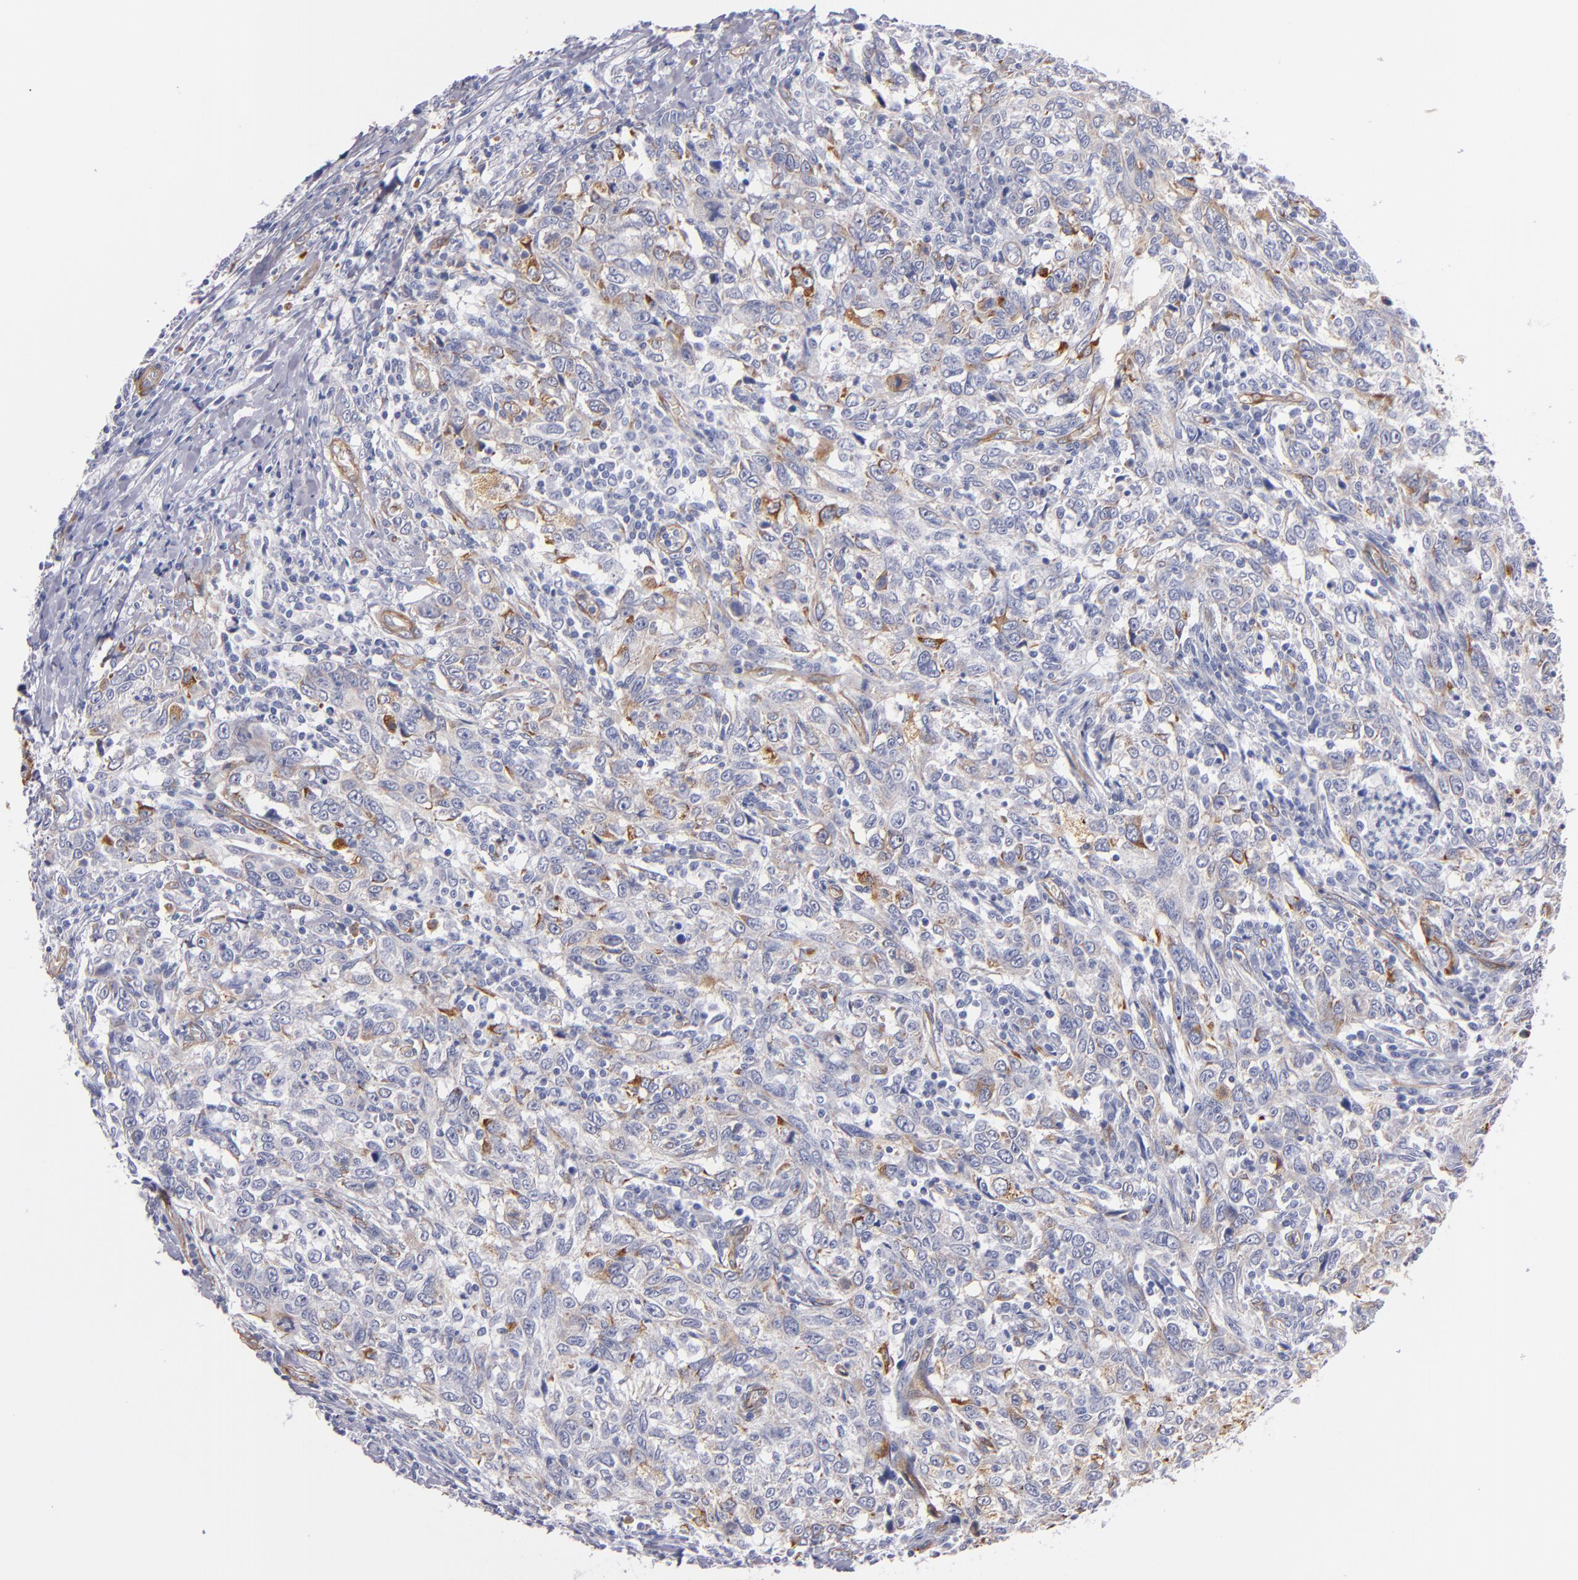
{"staining": {"intensity": "weak", "quantity": "25%-75%", "location": "cytoplasmic/membranous"}, "tissue": "breast cancer", "cell_type": "Tumor cells", "image_type": "cancer", "snomed": [{"axis": "morphology", "description": "Duct carcinoma"}, {"axis": "topography", "description": "Breast"}], "caption": "IHC of human breast cancer (invasive ductal carcinoma) demonstrates low levels of weak cytoplasmic/membranous expression in approximately 25%-75% of tumor cells.", "gene": "LAMC1", "patient": {"sex": "female", "age": 50}}